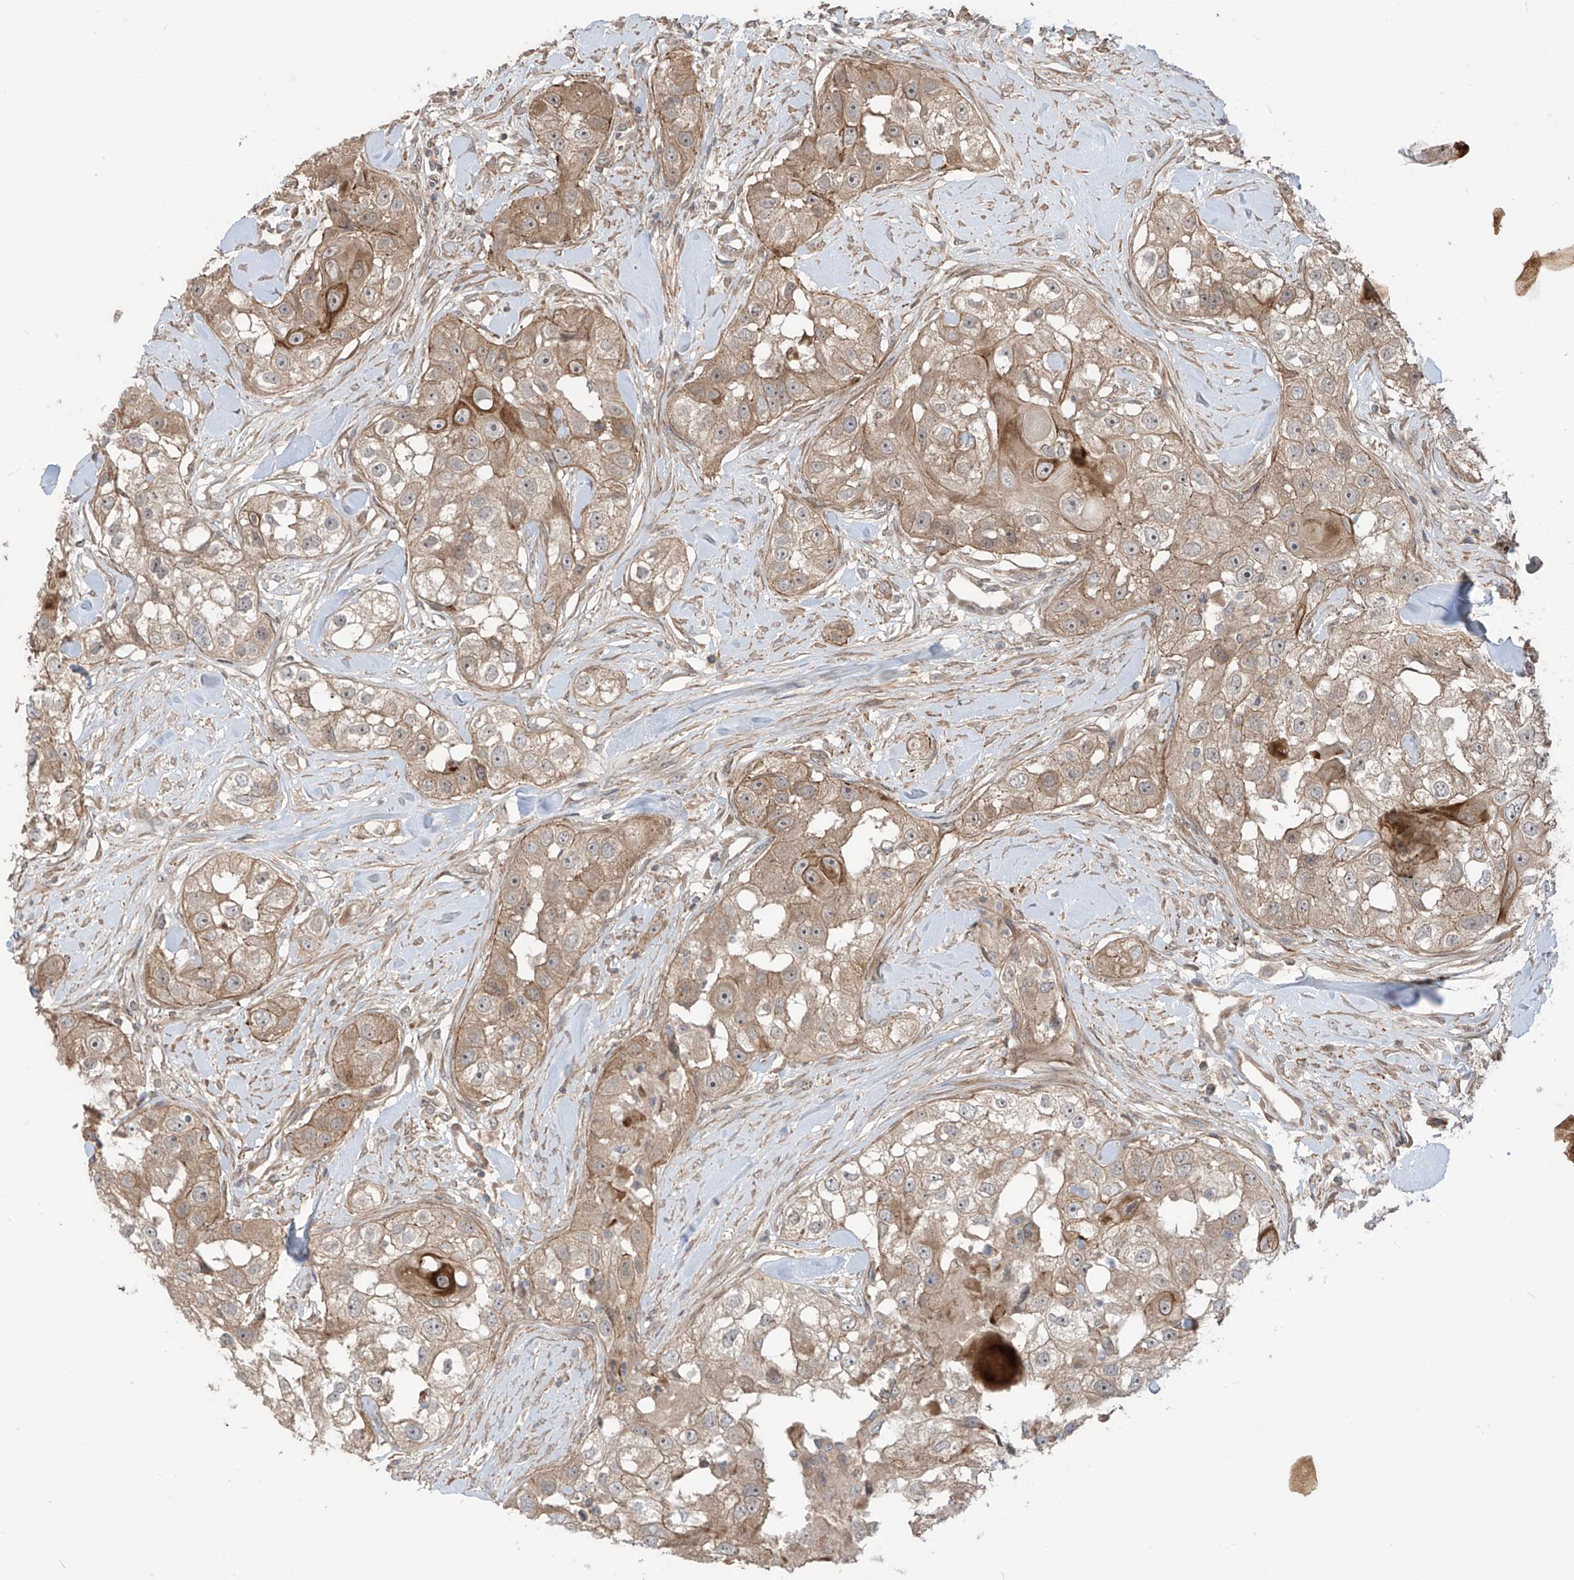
{"staining": {"intensity": "moderate", "quantity": "<25%", "location": "cytoplasmic/membranous"}, "tissue": "head and neck cancer", "cell_type": "Tumor cells", "image_type": "cancer", "snomed": [{"axis": "morphology", "description": "Normal tissue, NOS"}, {"axis": "morphology", "description": "Squamous cell carcinoma, NOS"}, {"axis": "topography", "description": "Skeletal muscle"}, {"axis": "topography", "description": "Head-Neck"}], "caption": "Protein expression analysis of human squamous cell carcinoma (head and neck) reveals moderate cytoplasmic/membranous staining in about <25% of tumor cells.", "gene": "LRRC74A", "patient": {"sex": "male", "age": 51}}